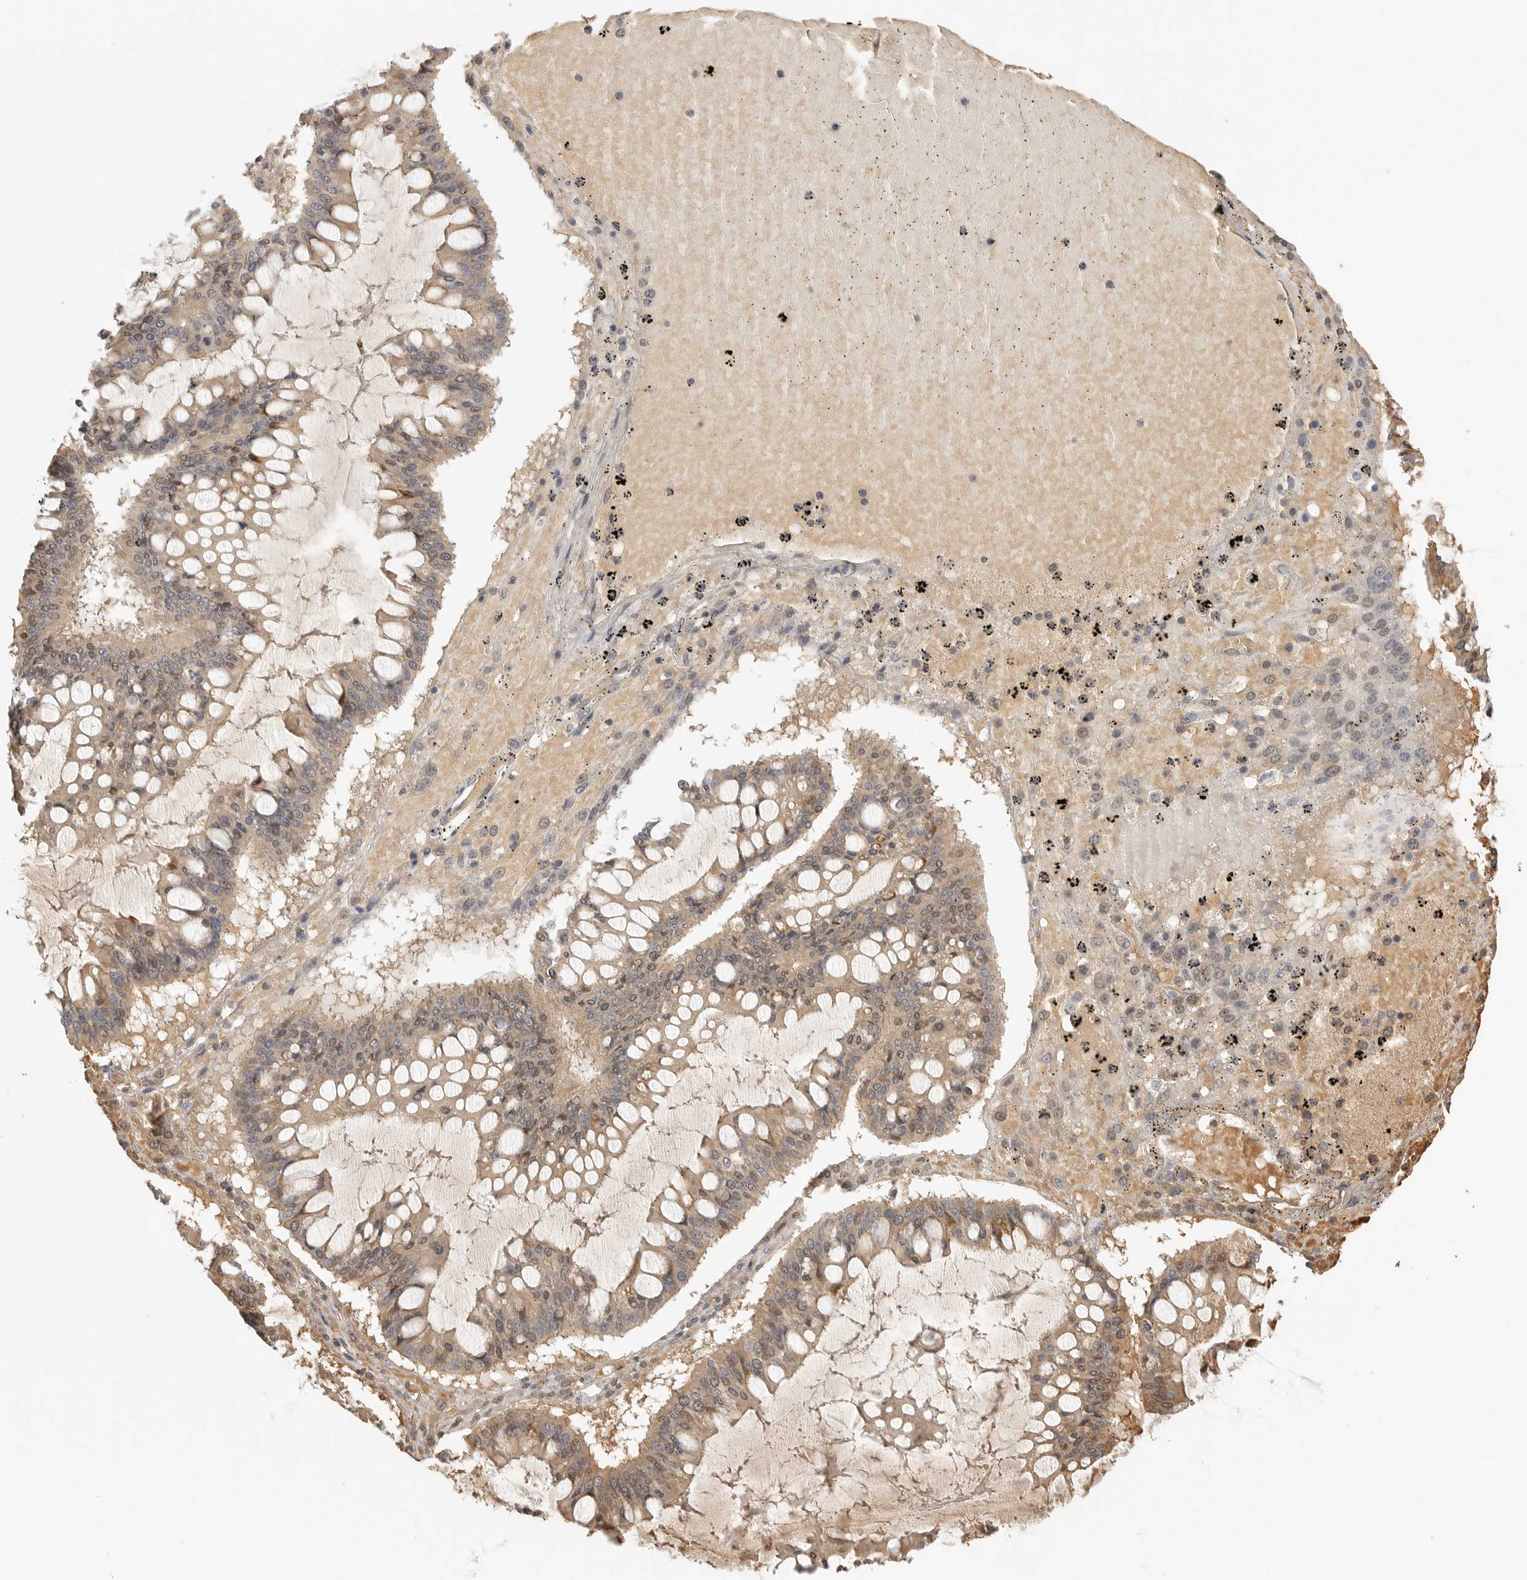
{"staining": {"intensity": "weak", "quantity": ">75%", "location": "cytoplasmic/membranous,nuclear"}, "tissue": "ovarian cancer", "cell_type": "Tumor cells", "image_type": "cancer", "snomed": [{"axis": "morphology", "description": "Cystadenocarcinoma, mucinous, NOS"}, {"axis": "topography", "description": "Ovary"}], "caption": "DAB immunohistochemical staining of ovarian cancer demonstrates weak cytoplasmic/membranous and nuclear protein staining in about >75% of tumor cells. The staining was performed using DAB (3,3'-diaminobenzidine) to visualize the protein expression in brown, while the nuclei were stained in blue with hematoxylin (Magnification: 20x).", "gene": "CCPG1", "patient": {"sex": "female", "age": 73}}